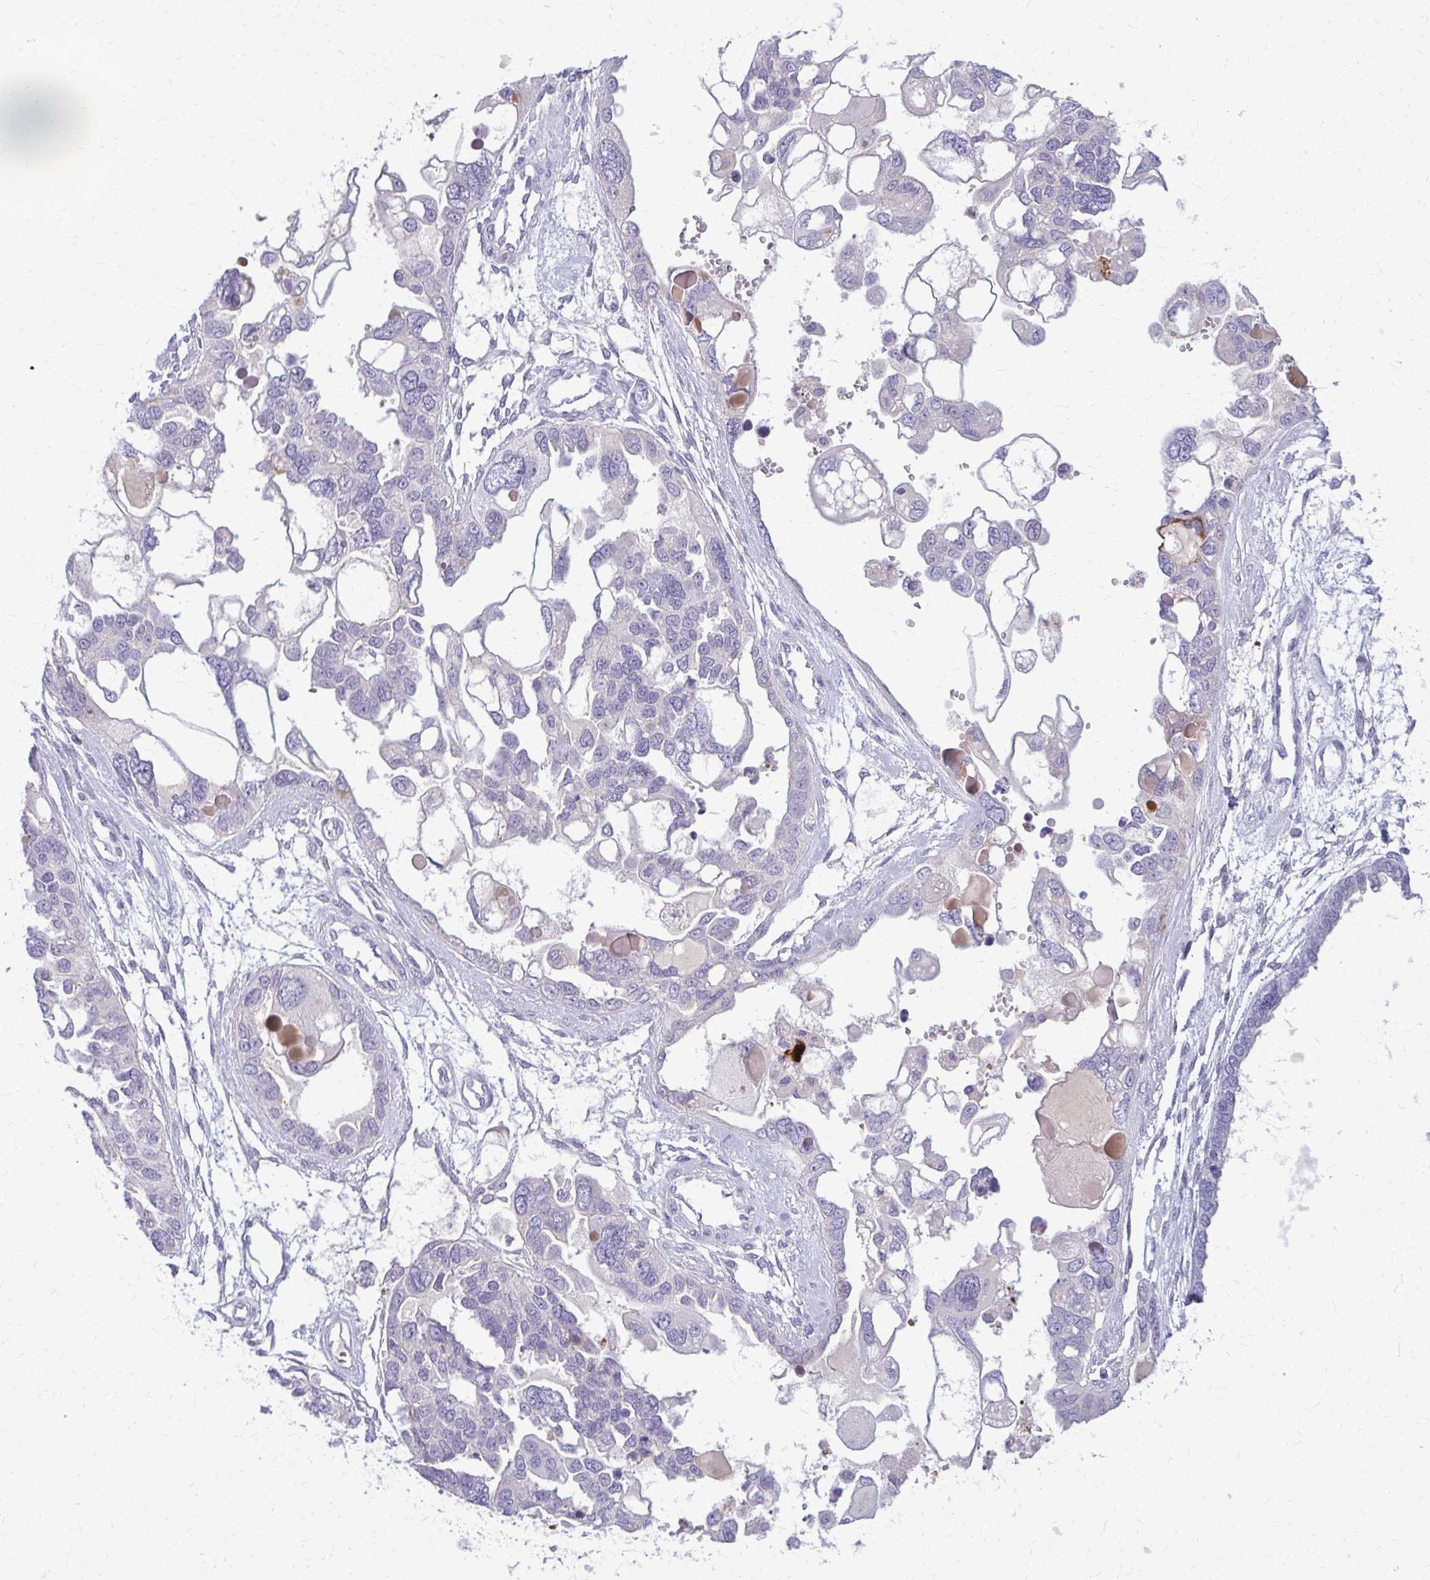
{"staining": {"intensity": "negative", "quantity": "none", "location": "none"}, "tissue": "ovarian cancer", "cell_type": "Tumor cells", "image_type": "cancer", "snomed": [{"axis": "morphology", "description": "Cystadenocarcinoma, serous, NOS"}, {"axis": "topography", "description": "Ovary"}], "caption": "IHC of ovarian cancer reveals no staining in tumor cells.", "gene": "OR4M1", "patient": {"sex": "female", "age": 51}}